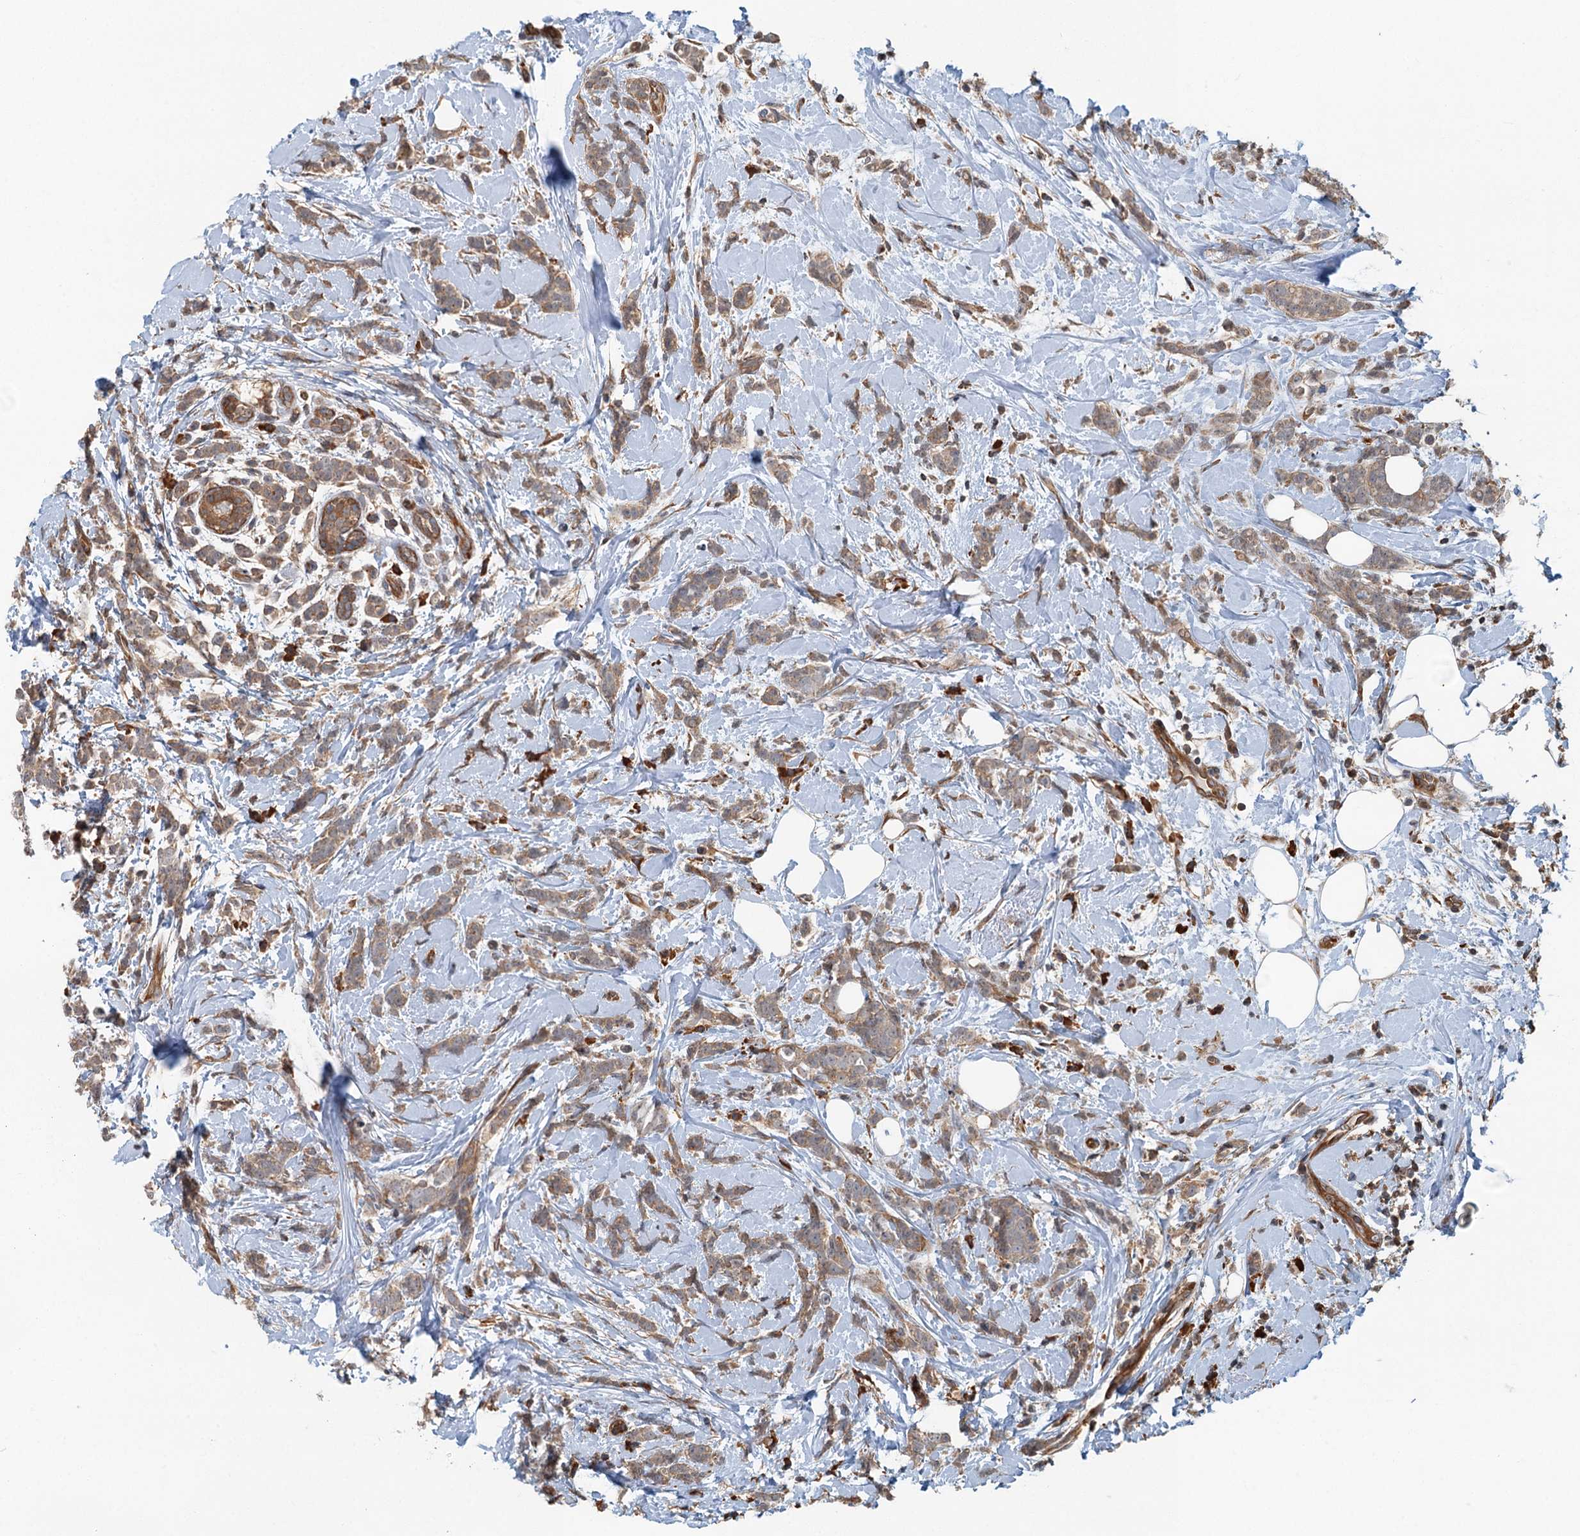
{"staining": {"intensity": "moderate", "quantity": ">75%", "location": "cytoplasmic/membranous"}, "tissue": "breast cancer", "cell_type": "Tumor cells", "image_type": "cancer", "snomed": [{"axis": "morphology", "description": "Lobular carcinoma"}, {"axis": "topography", "description": "Breast"}], "caption": "Protein expression analysis of breast cancer demonstrates moderate cytoplasmic/membranous positivity in approximately >75% of tumor cells.", "gene": "ZNF527", "patient": {"sex": "female", "age": 58}}